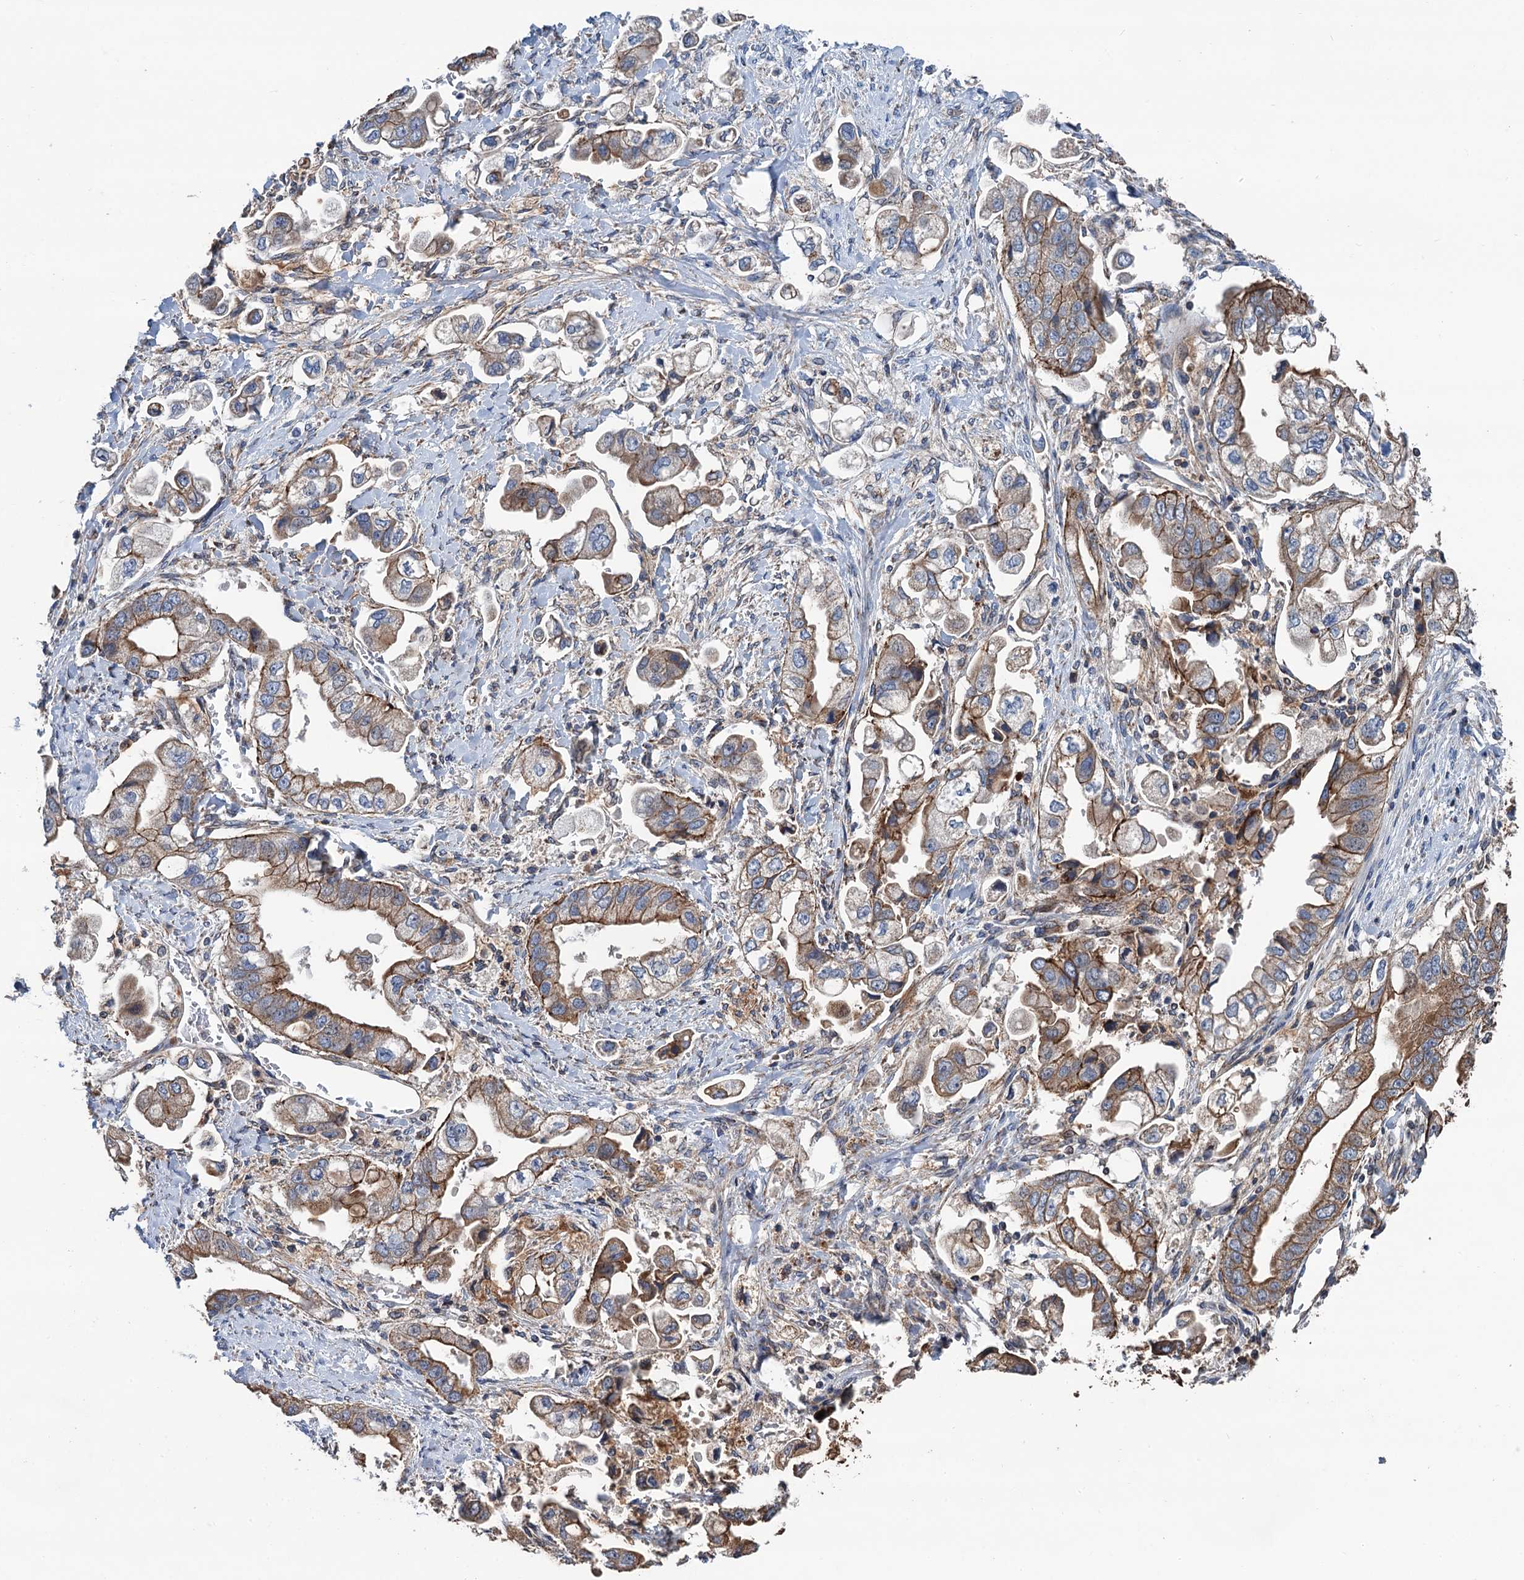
{"staining": {"intensity": "moderate", "quantity": ">75%", "location": "cytoplasmic/membranous"}, "tissue": "stomach cancer", "cell_type": "Tumor cells", "image_type": "cancer", "snomed": [{"axis": "morphology", "description": "Adenocarcinoma, NOS"}, {"axis": "topography", "description": "Stomach"}], "caption": "Tumor cells display medium levels of moderate cytoplasmic/membranous positivity in about >75% of cells in human adenocarcinoma (stomach). (DAB (3,3'-diaminobenzidine) IHC with brightfield microscopy, high magnification).", "gene": "DGLUCY", "patient": {"sex": "male", "age": 62}}